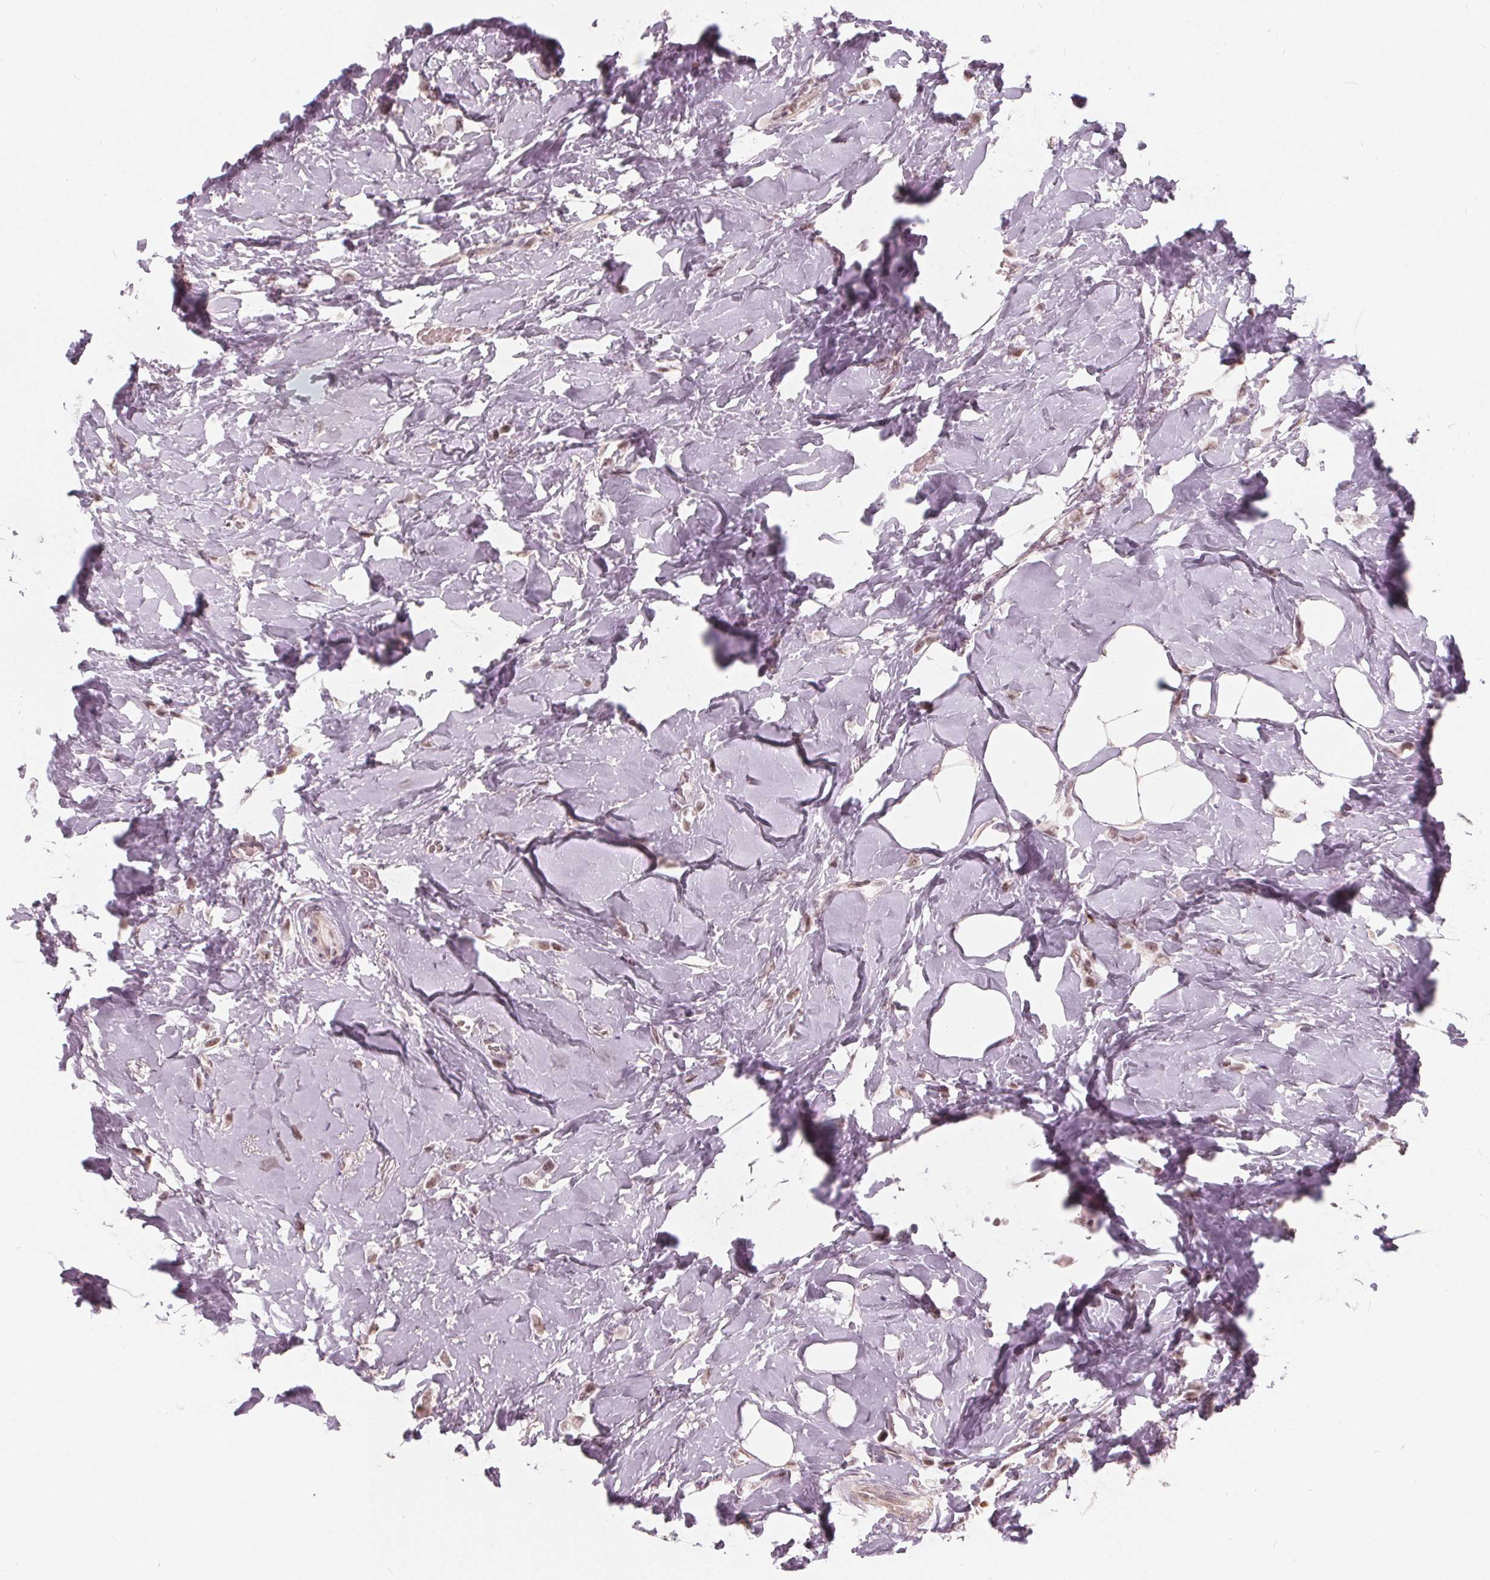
{"staining": {"intensity": "moderate", "quantity": "25%-75%", "location": "nuclear"}, "tissue": "breast cancer", "cell_type": "Tumor cells", "image_type": "cancer", "snomed": [{"axis": "morphology", "description": "Lobular carcinoma"}, {"axis": "topography", "description": "Breast"}], "caption": "About 25%-75% of tumor cells in breast cancer (lobular carcinoma) reveal moderate nuclear protein staining as visualized by brown immunohistochemical staining.", "gene": "NUP210L", "patient": {"sex": "female", "age": 66}}